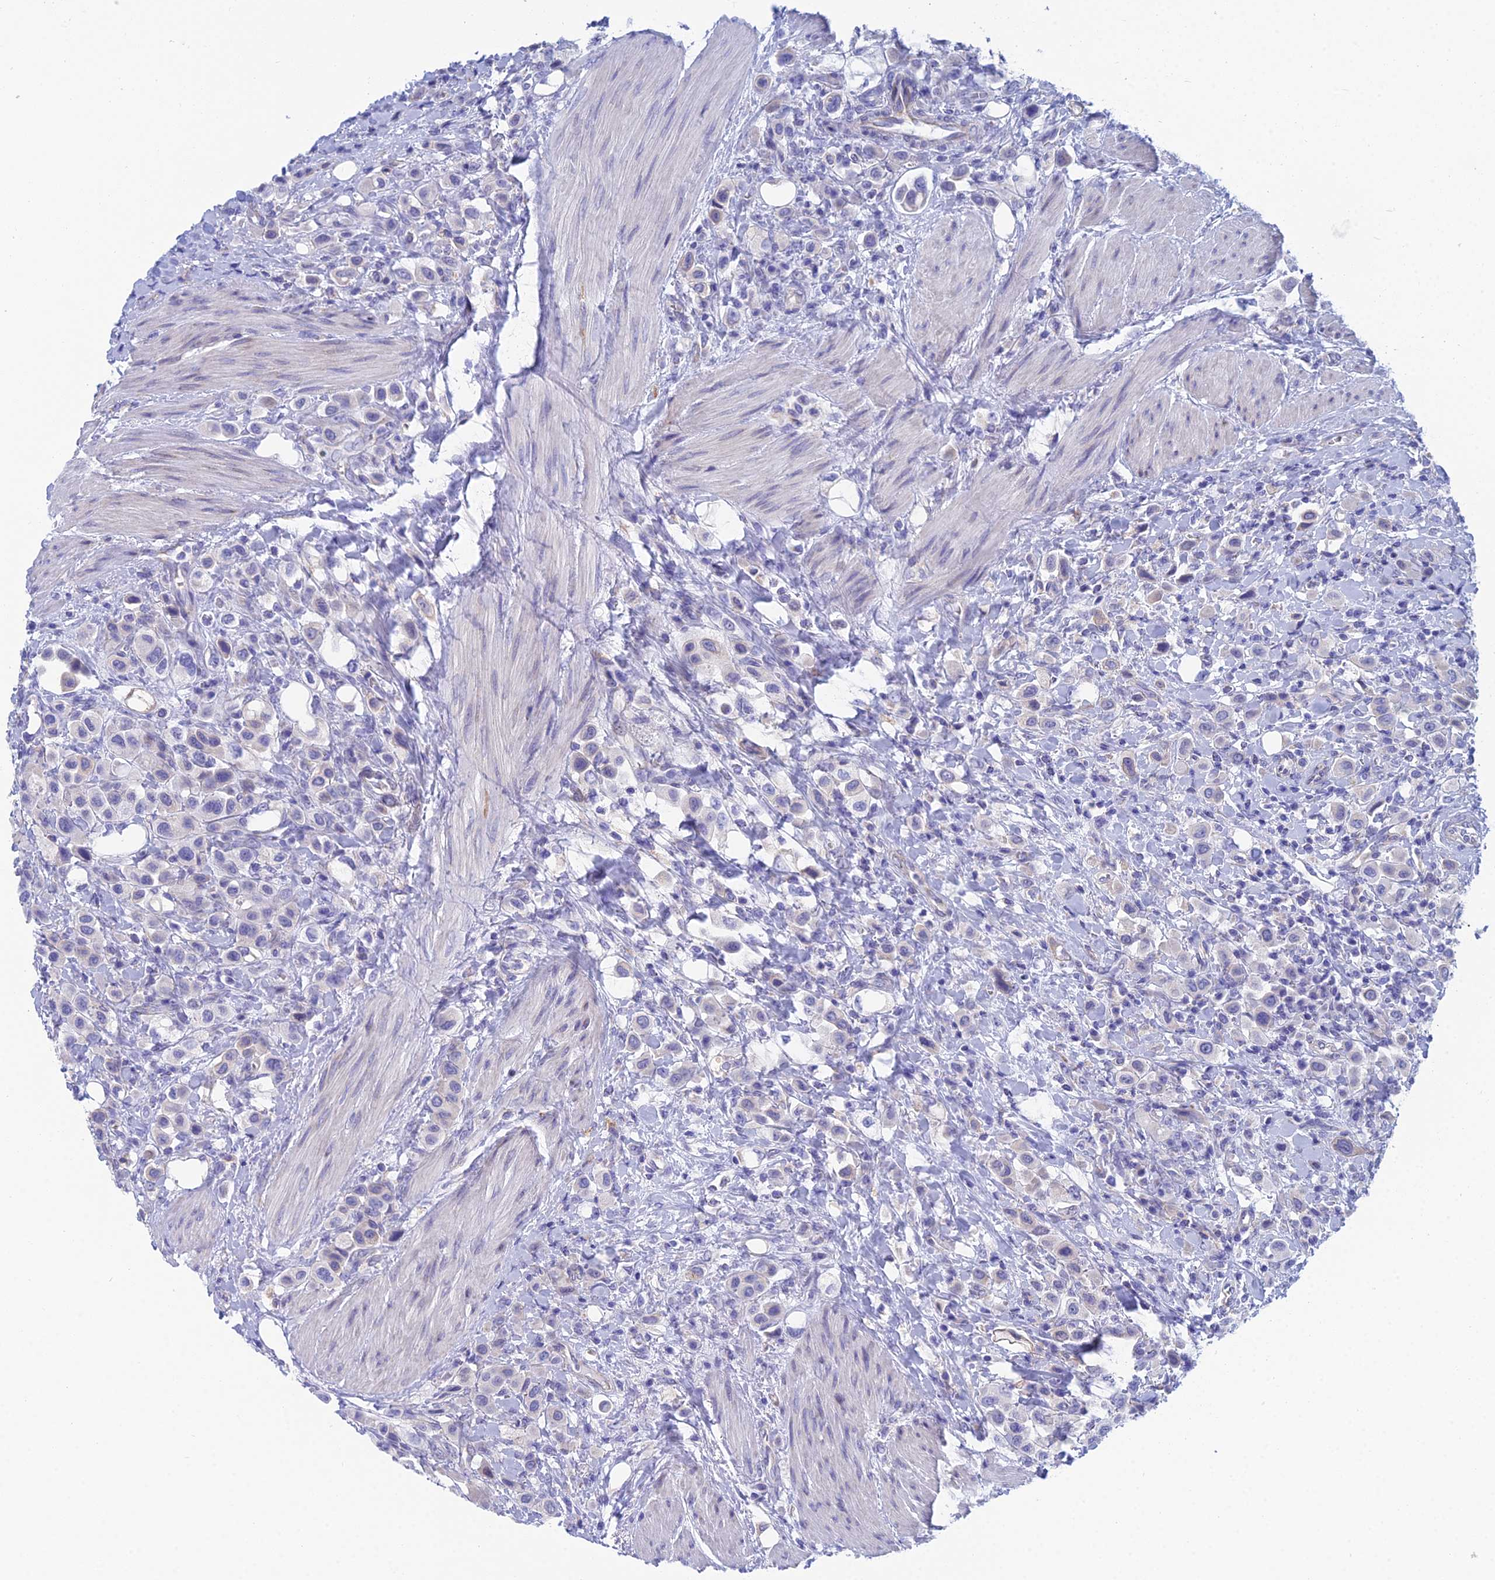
{"staining": {"intensity": "negative", "quantity": "none", "location": "none"}, "tissue": "urothelial cancer", "cell_type": "Tumor cells", "image_type": "cancer", "snomed": [{"axis": "morphology", "description": "Urothelial carcinoma, High grade"}, {"axis": "topography", "description": "Urinary bladder"}], "caption": "Human urothelial cancer stained for a protein using immunohistochemistry (IHC) exhibits no positivity in tumor cells.", "gene": "CFAP210", "patient": {"sex": "male", "age": 50}}